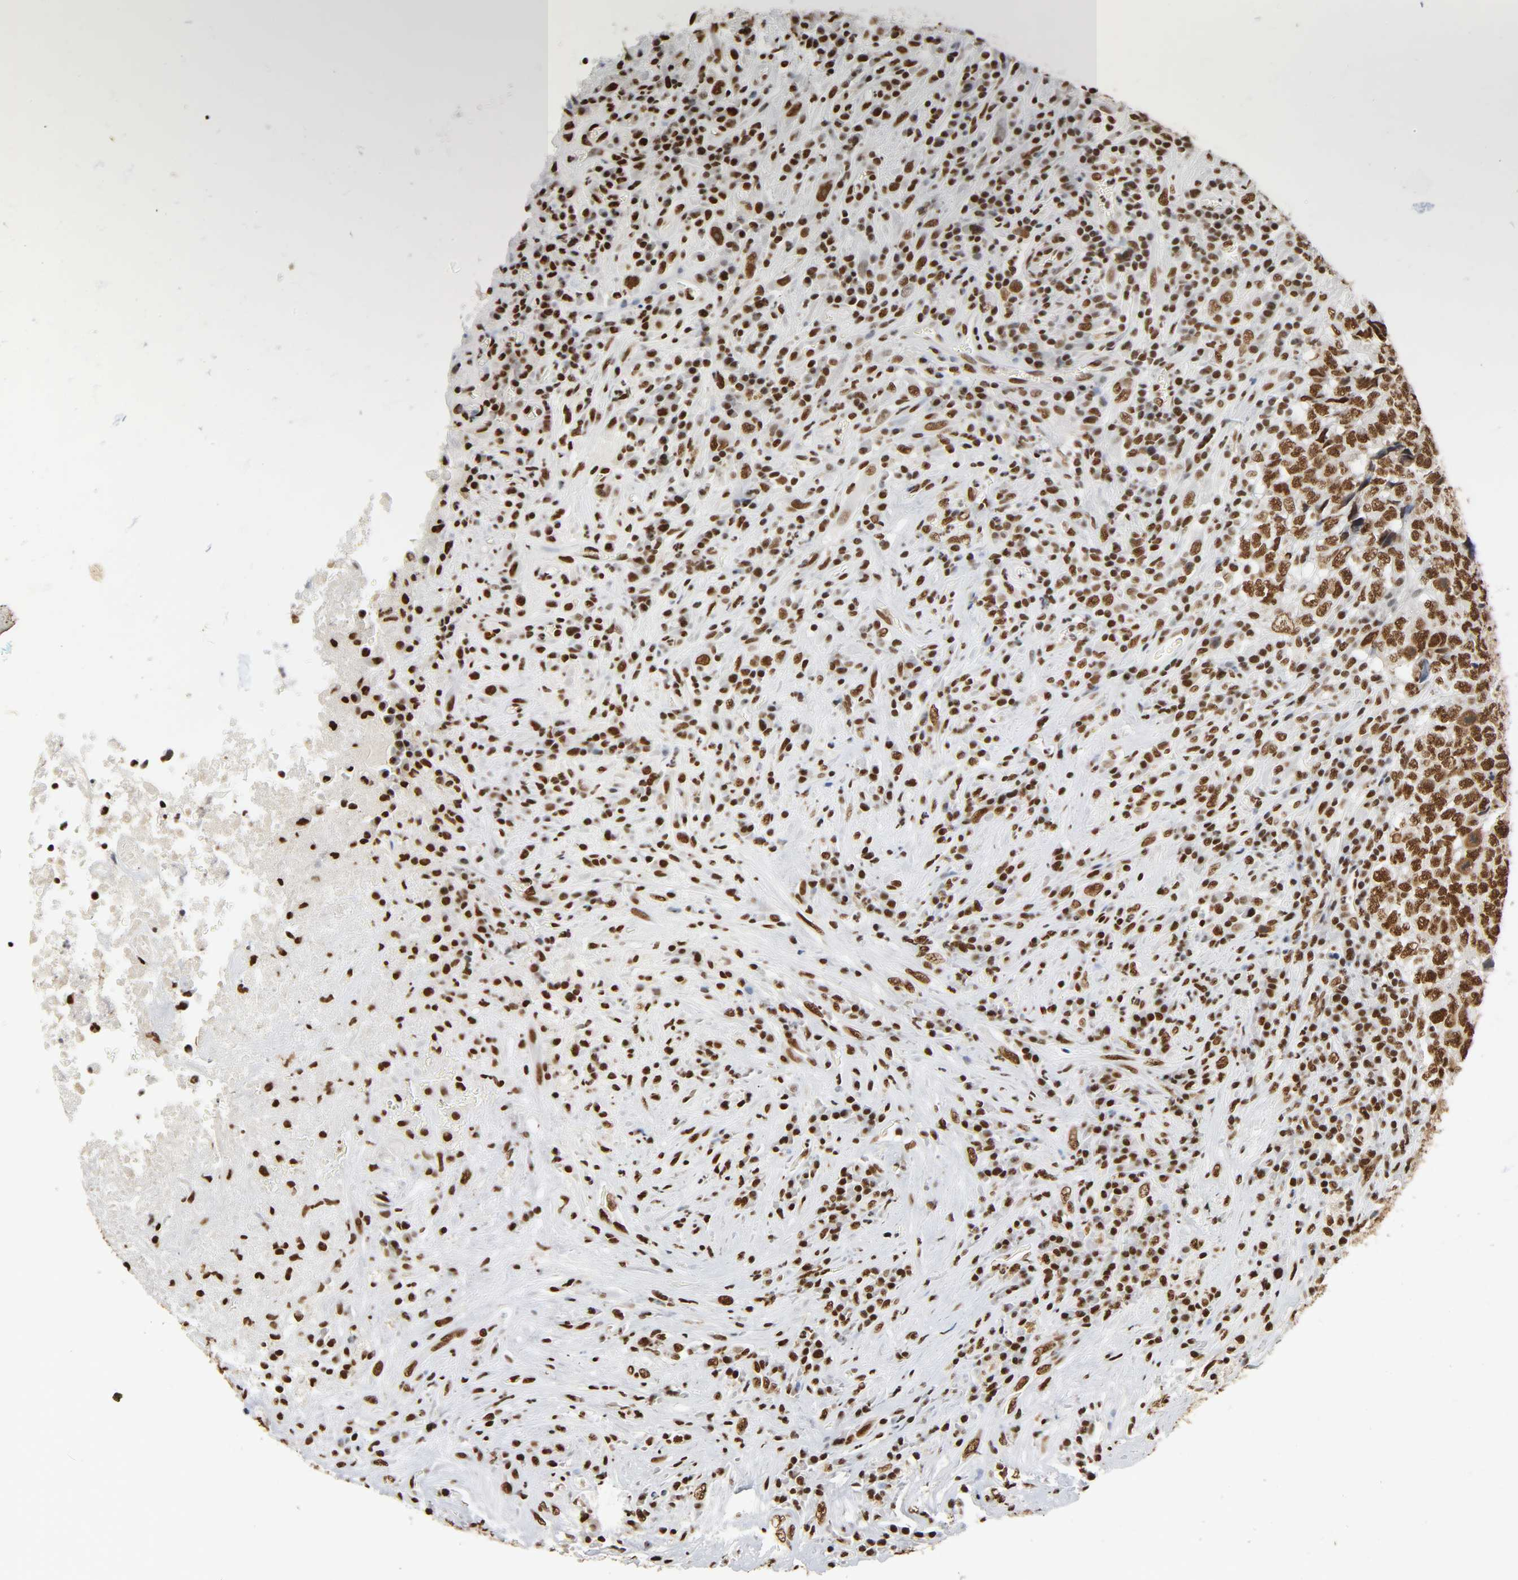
{"staining": {"intensity": "strong", "quantity": ">75%", "location": "nuclear"}, "tissue": "testis cancer", "cell_type": "Tumor cells", "image_type": "cancer", "snomed": [{"axis": "morphology", "description": "Necrosis, NOS"}, {"axis": "morphology", "description": "Carcinoma, Embryonal, NOS"}, {"axis": "topography", "description": "Testis"}], "caption": "The histopathology image shows a brown stain indicating the presence of a protein in the nuclear of tumor cells in embryonal carcinoma (testis).", "gene": "HNRNPC", "patient": {"sex": "male", "age": 19}}